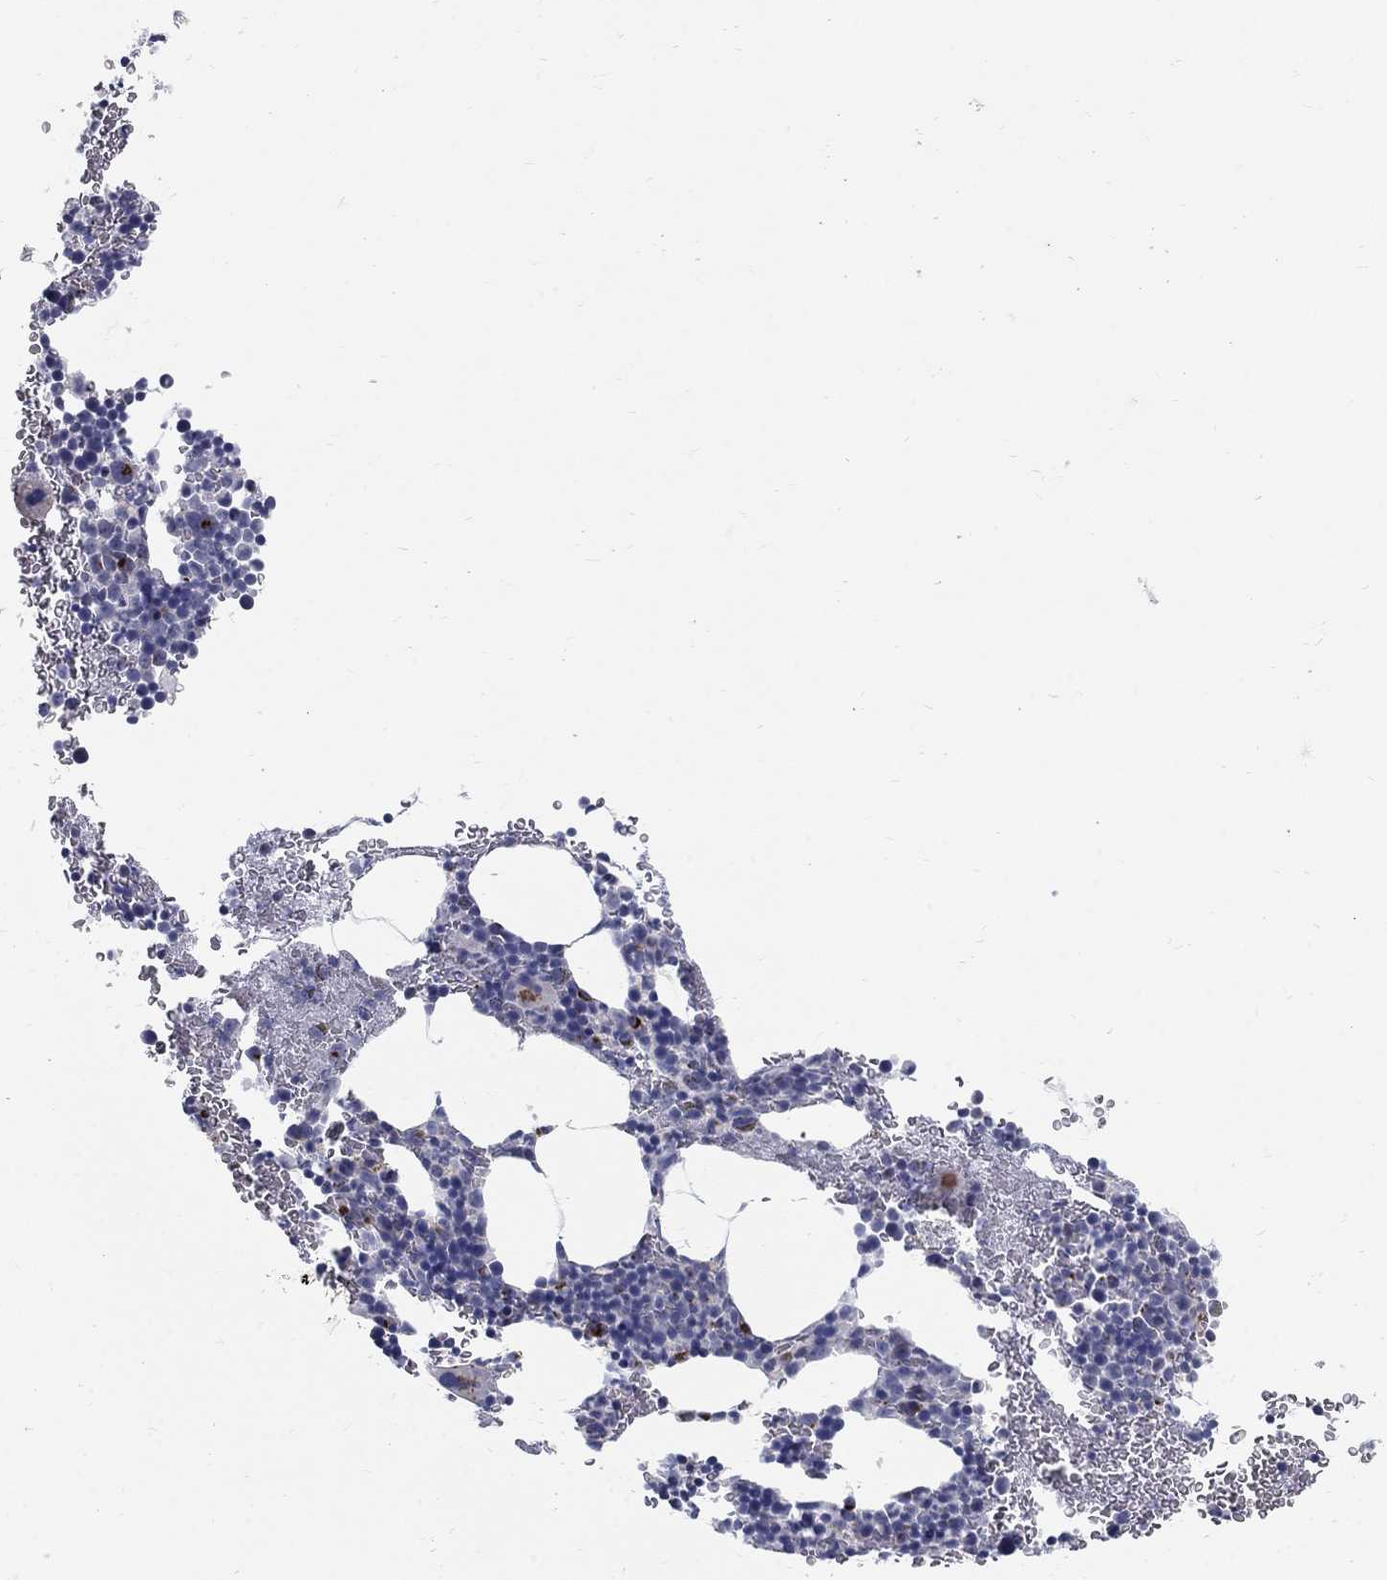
{"staining": {"intensity": "negative", "quantity": "none", "location": "none"}, "tissue": "bone marrow", "cell_type": "Hematopoietic cells", "image_type": "normal", "snomed": [{"axis": "morphology", "description": "Normal tissue, NOS"}, {"axis": "topography", "description": "Bone marrow"}], "caption": "The immunohistochemistry (IHC) micrograph has no significant positivity in hematopoietic cells of bone marrow. The staining is performed using DAB (3,3'-diaminobenzidine) brown chromogen with nuclei counter-stained in using hematoxylin.", "gene": "PANK3", "patient": {"sex": "male", "age": 50}}